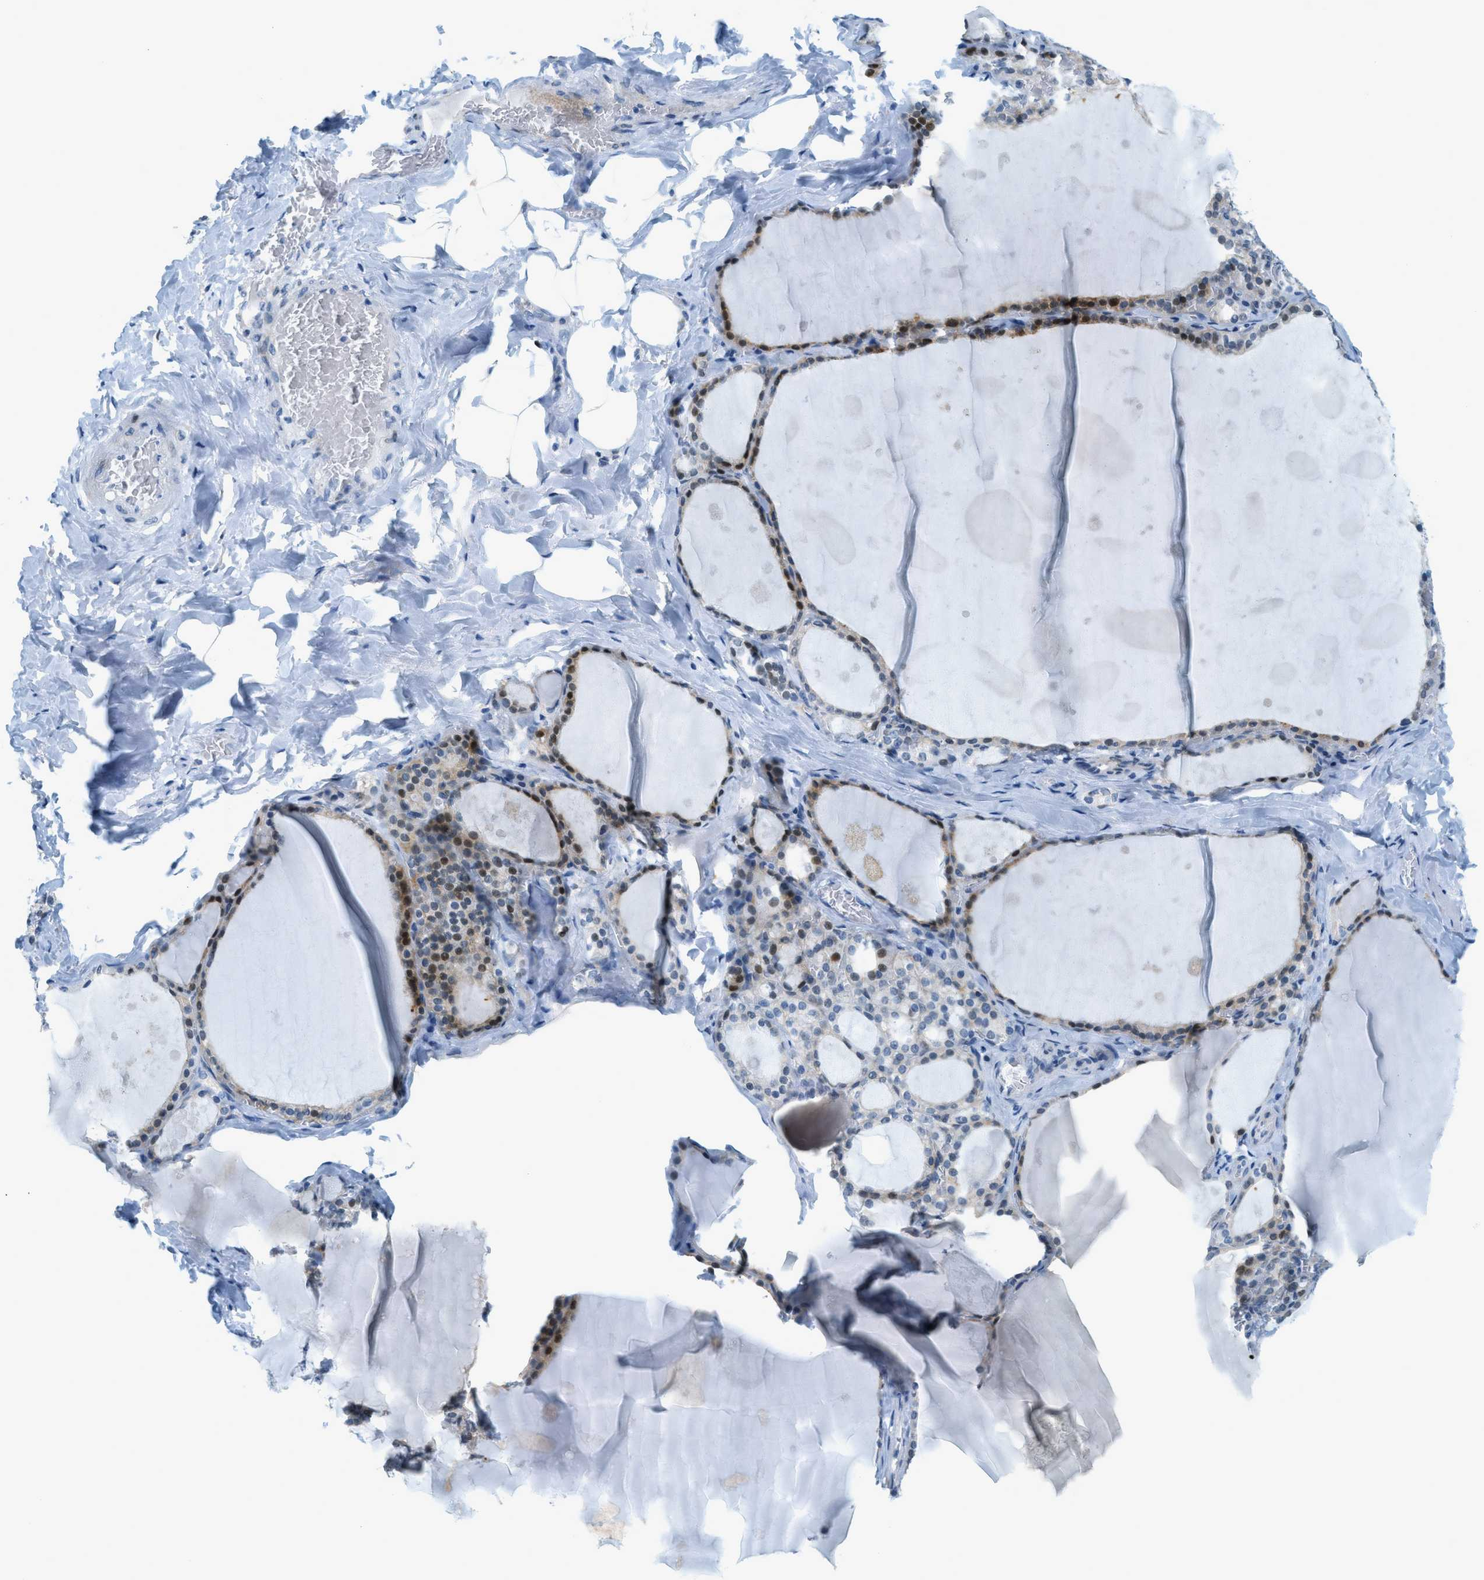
{"staining": {"intensity": "moderate", "quantity": "25%-75%", "location": "cytoplasmic/membranous,nuclear"}, "tissue": "thyroid gland", "cell_type": "Glandular cells", "image_type": "normal", "snomed": [{"axis": "morphology", "description": "Normal tissue, NOS"}, {"axis": "topography", "description": "Thyroid gland"}], "caption": "Immunohistochemistry photomicrograph of unremarkable human thyroid gland stained for a protein (brown), which reveals medium levels of moderate cytoplasmic/membranous,nuclear staining in about 25%-75% of glandular cells.", "gene": "CYP4X1", "patient": {"sex": "male", "age": 56}}